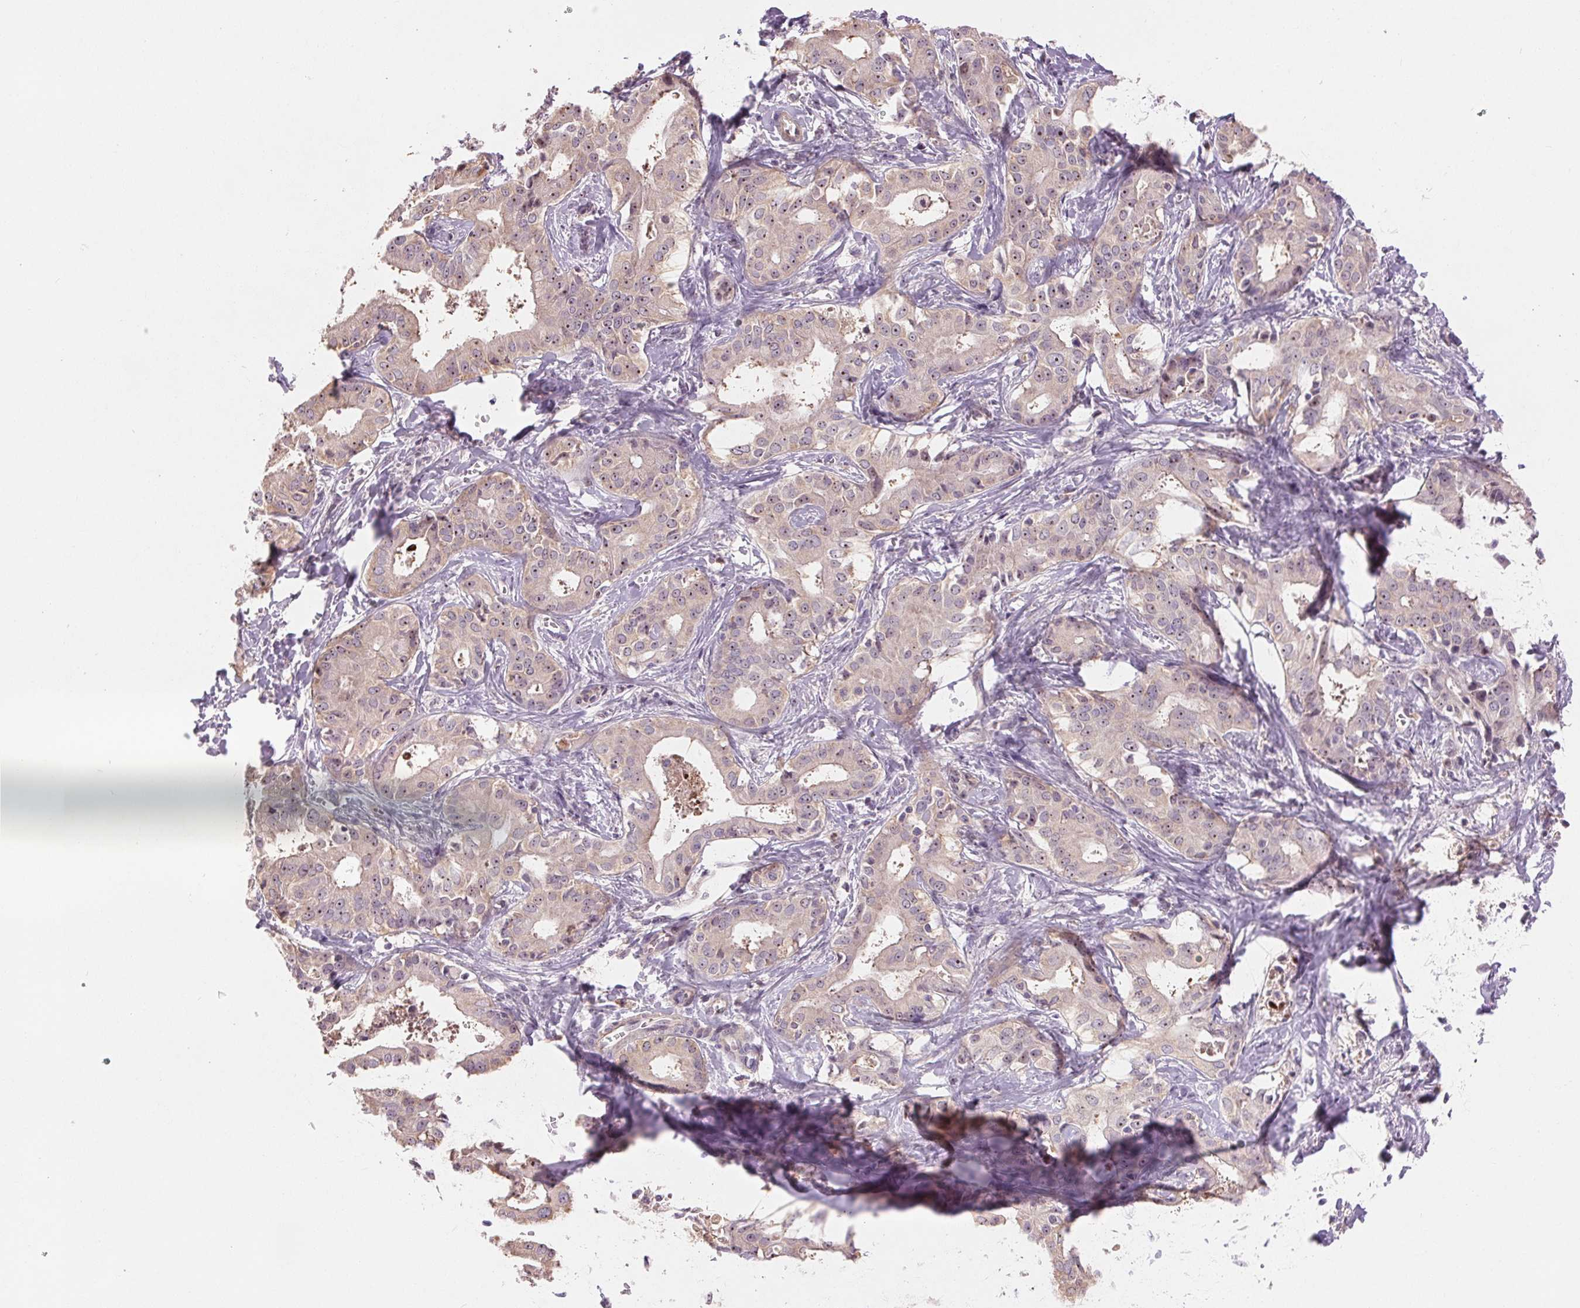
{"staining": {"intensity": "weak", "quantity": "<25%", "location": "cytoplasmic/membranous,nuclear"}, "tissue": "liver cancer", "cell_type": "Tumor cells", "image_type": "cancer", "snomed": [{"axis": "morphology", "description": "Cholangiocarcinoma"}, {"axis": "topography", "description": "Liver"}], "caption": "Tumor cells are negative for protein expression in human liver cholangiocarcinoma. (Stains: DAB immunohistochemistry with hematoxylin counter stain, Microscopy: brightfield microscopy at high magnification).", "gene": "RANBP3L", "patient": {"sex": "female", "age": 65}}